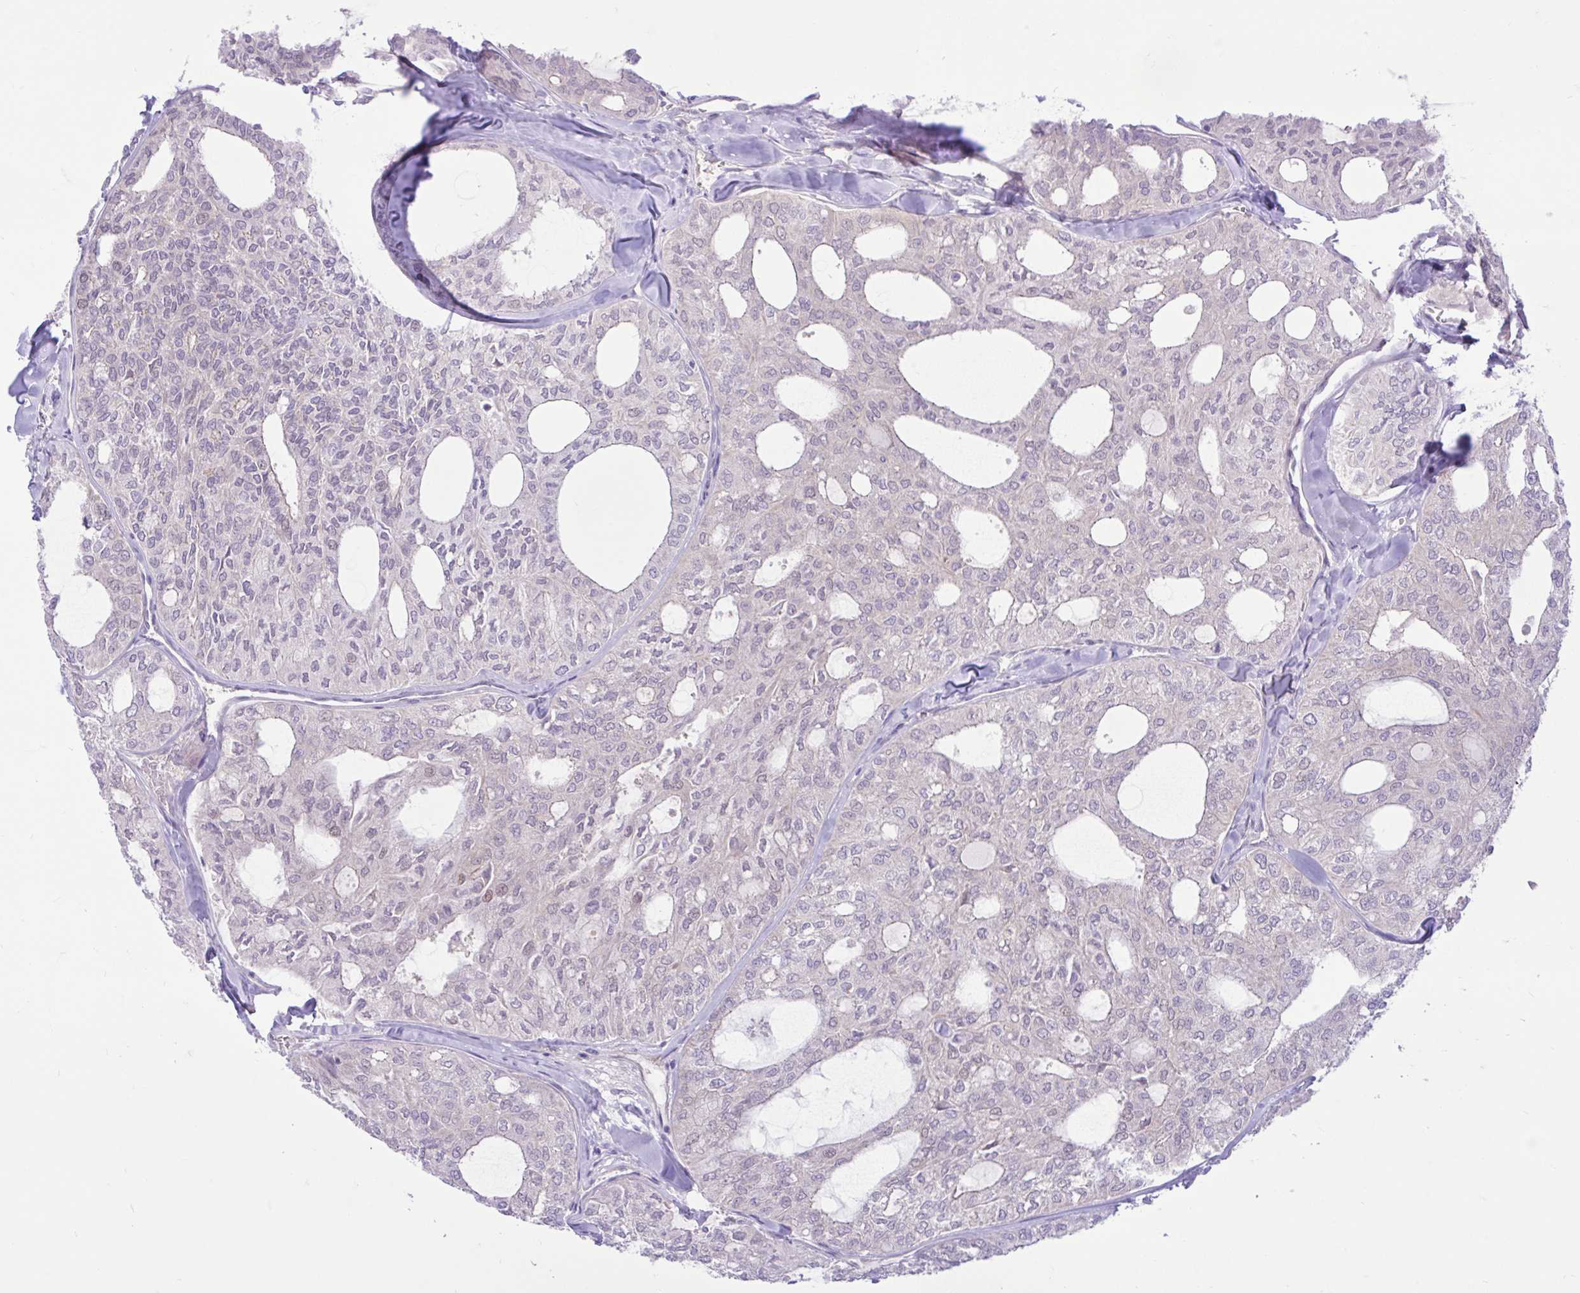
{"staining": {"intensity": "negative", "quantity": "none", "location": "none"}, "tissue": "thyroid cancer", "cell_type": "Tumor cells", "image_type": "cancer", "snomed": [{"axis": "morphology", "description": "Follicular adenoma carcinoma, NOS"}, {"axis": "topography", "description": "Thyroid gland"}], "caption": "Immunohistochemistry of human thyroid follicular adenoma carcinoma shows no positivity in tumor cells.", "gene": "ZNF101", "patient": {"sex": "male", "age": 75}}